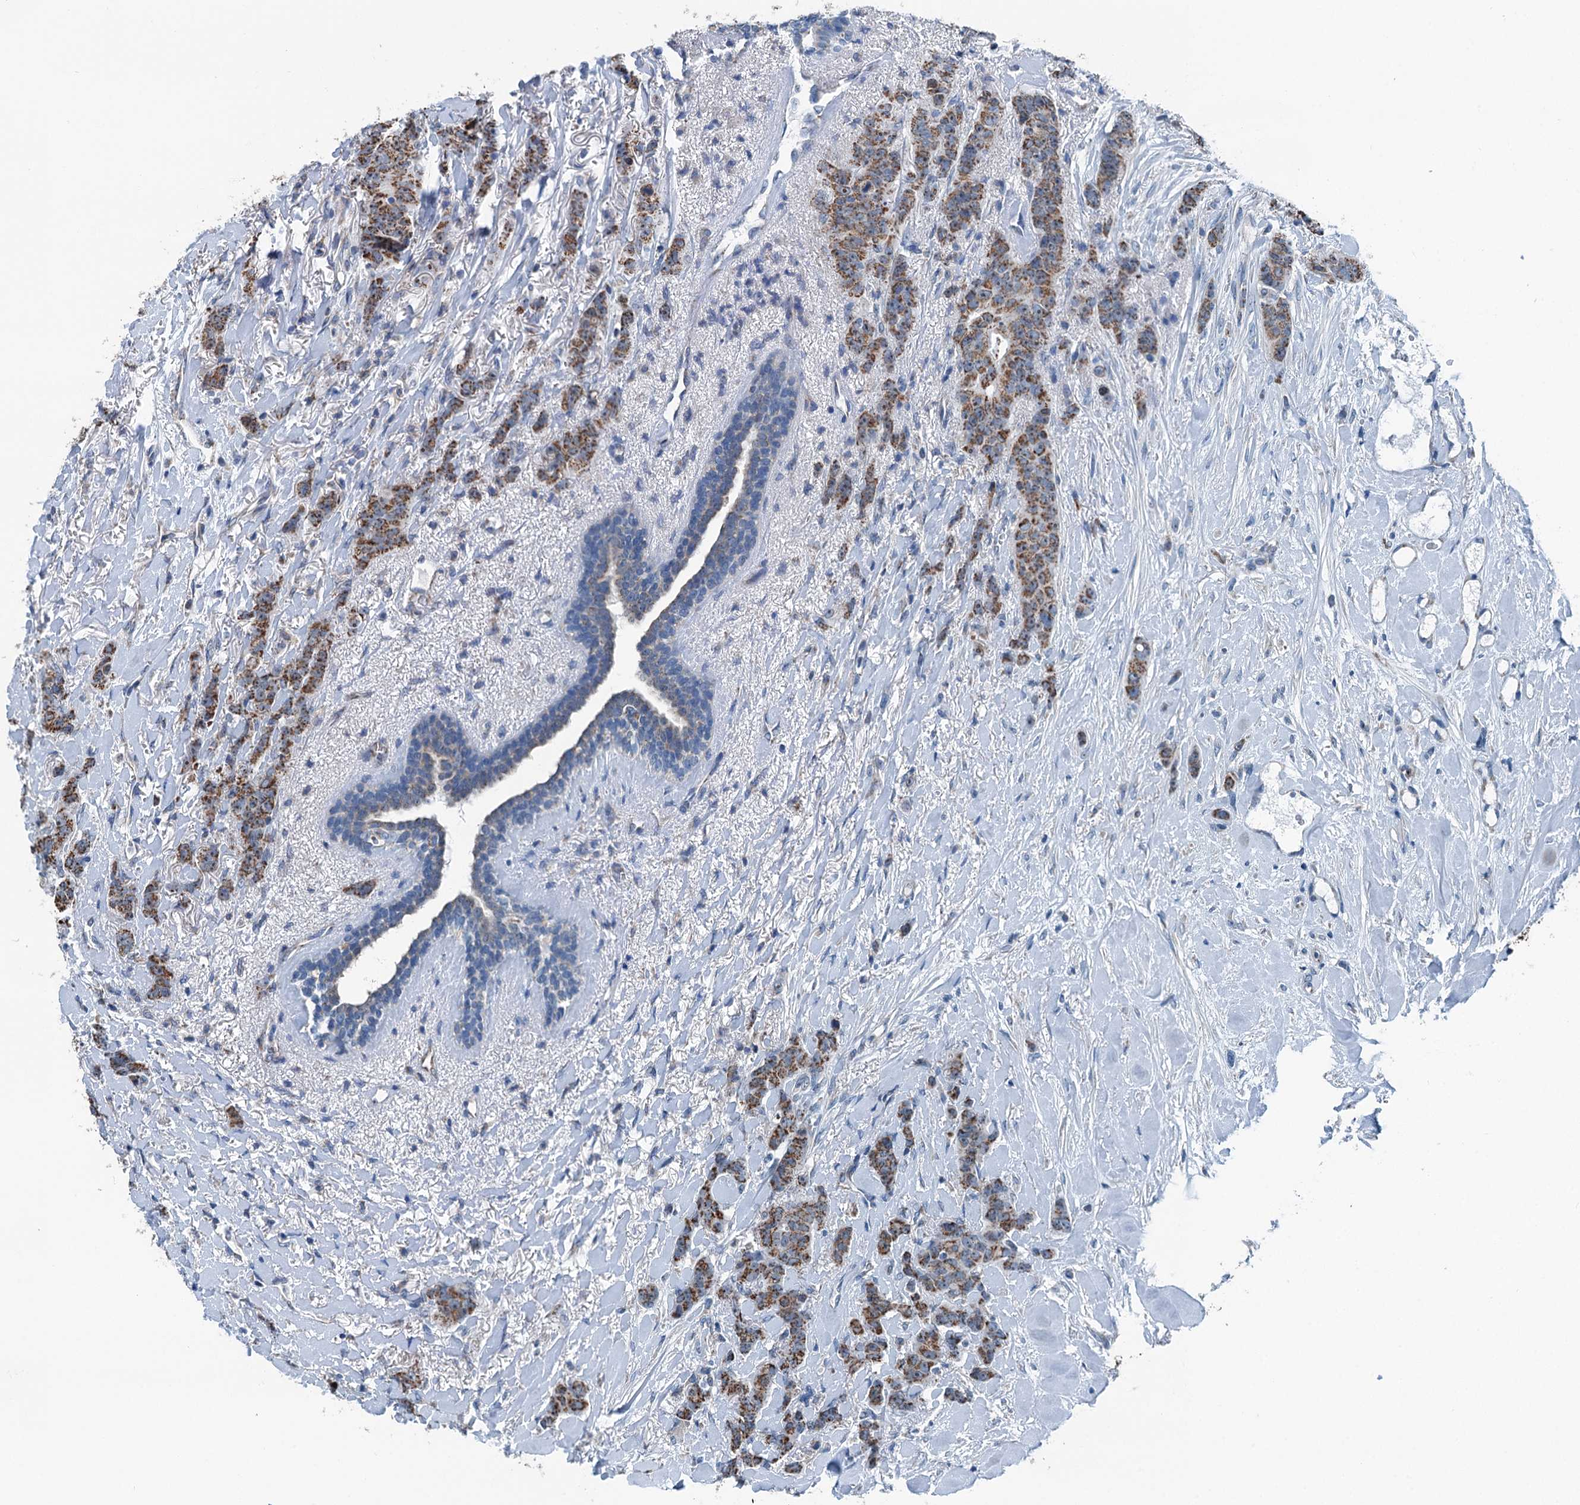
{"staining": {"intensity": "strong", "quantity": ">75%", "location": "cytoplasmic/membranous"}, "tissue": "breast cancer", "cell_type": "Tumor cells", "image_type": "cancer", "snomed": [{"axis": "morphology", "description": "Duct carcinoma"}, {"axis": "topography", "description": "Breast"}], "caption": "Brown immunohistochemical staining in infiltrating ductal carcinoma (breast) exhibits strong cytoplasmic/membranous positivity in approximately >75% of tumor cells.", "gene": "TRPT1", "patient": {"sex": "female", "age": 40}}